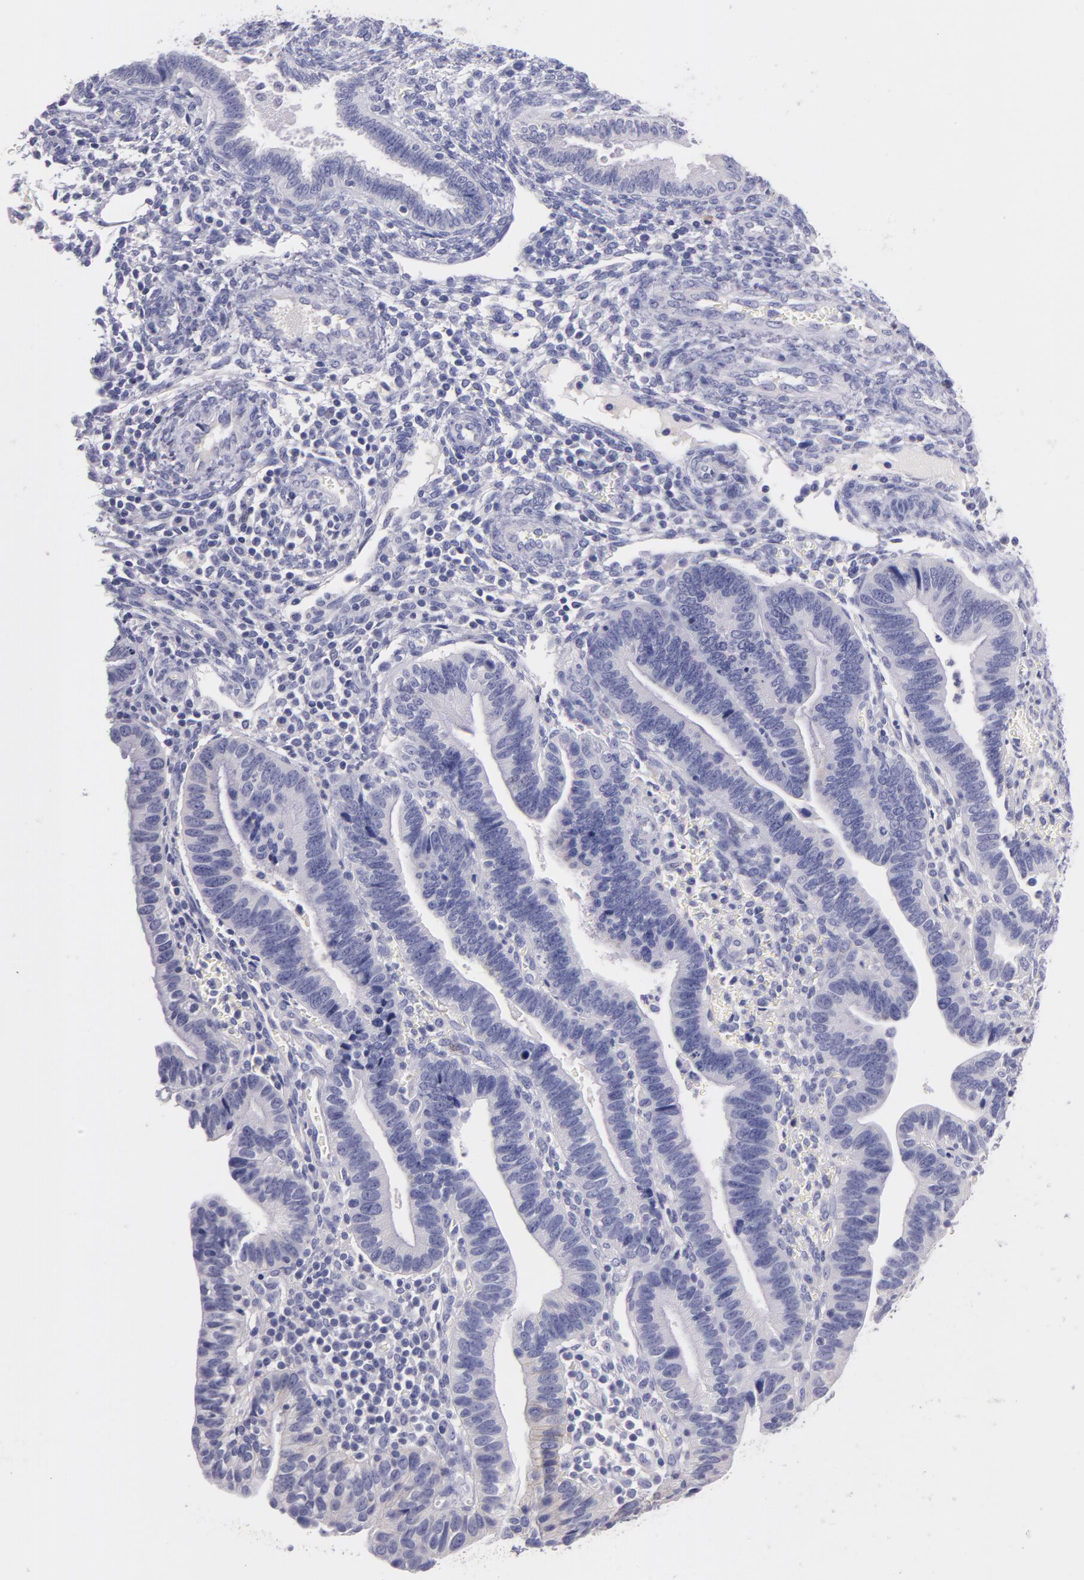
{"staining": {"intensity": "negative", "quantity": "none", "location": "none"}, "tissue": "endometrium", "cell_type": "Cells in endometrial stroma", "image_type": "normal", "snomed": [{"axis": "morphology", "description": "Normal tissue, NOS"}, {"axis": "topography", "description": "Endometrium"}], "caption": "Cells in endometrial stroma are negative for brown protein staining in normal endometrium. (DAB immunohistochemistry with hematoxylin counter stain).", "gene": "CD44", "patient": {"sex": "female", "age": 36}}